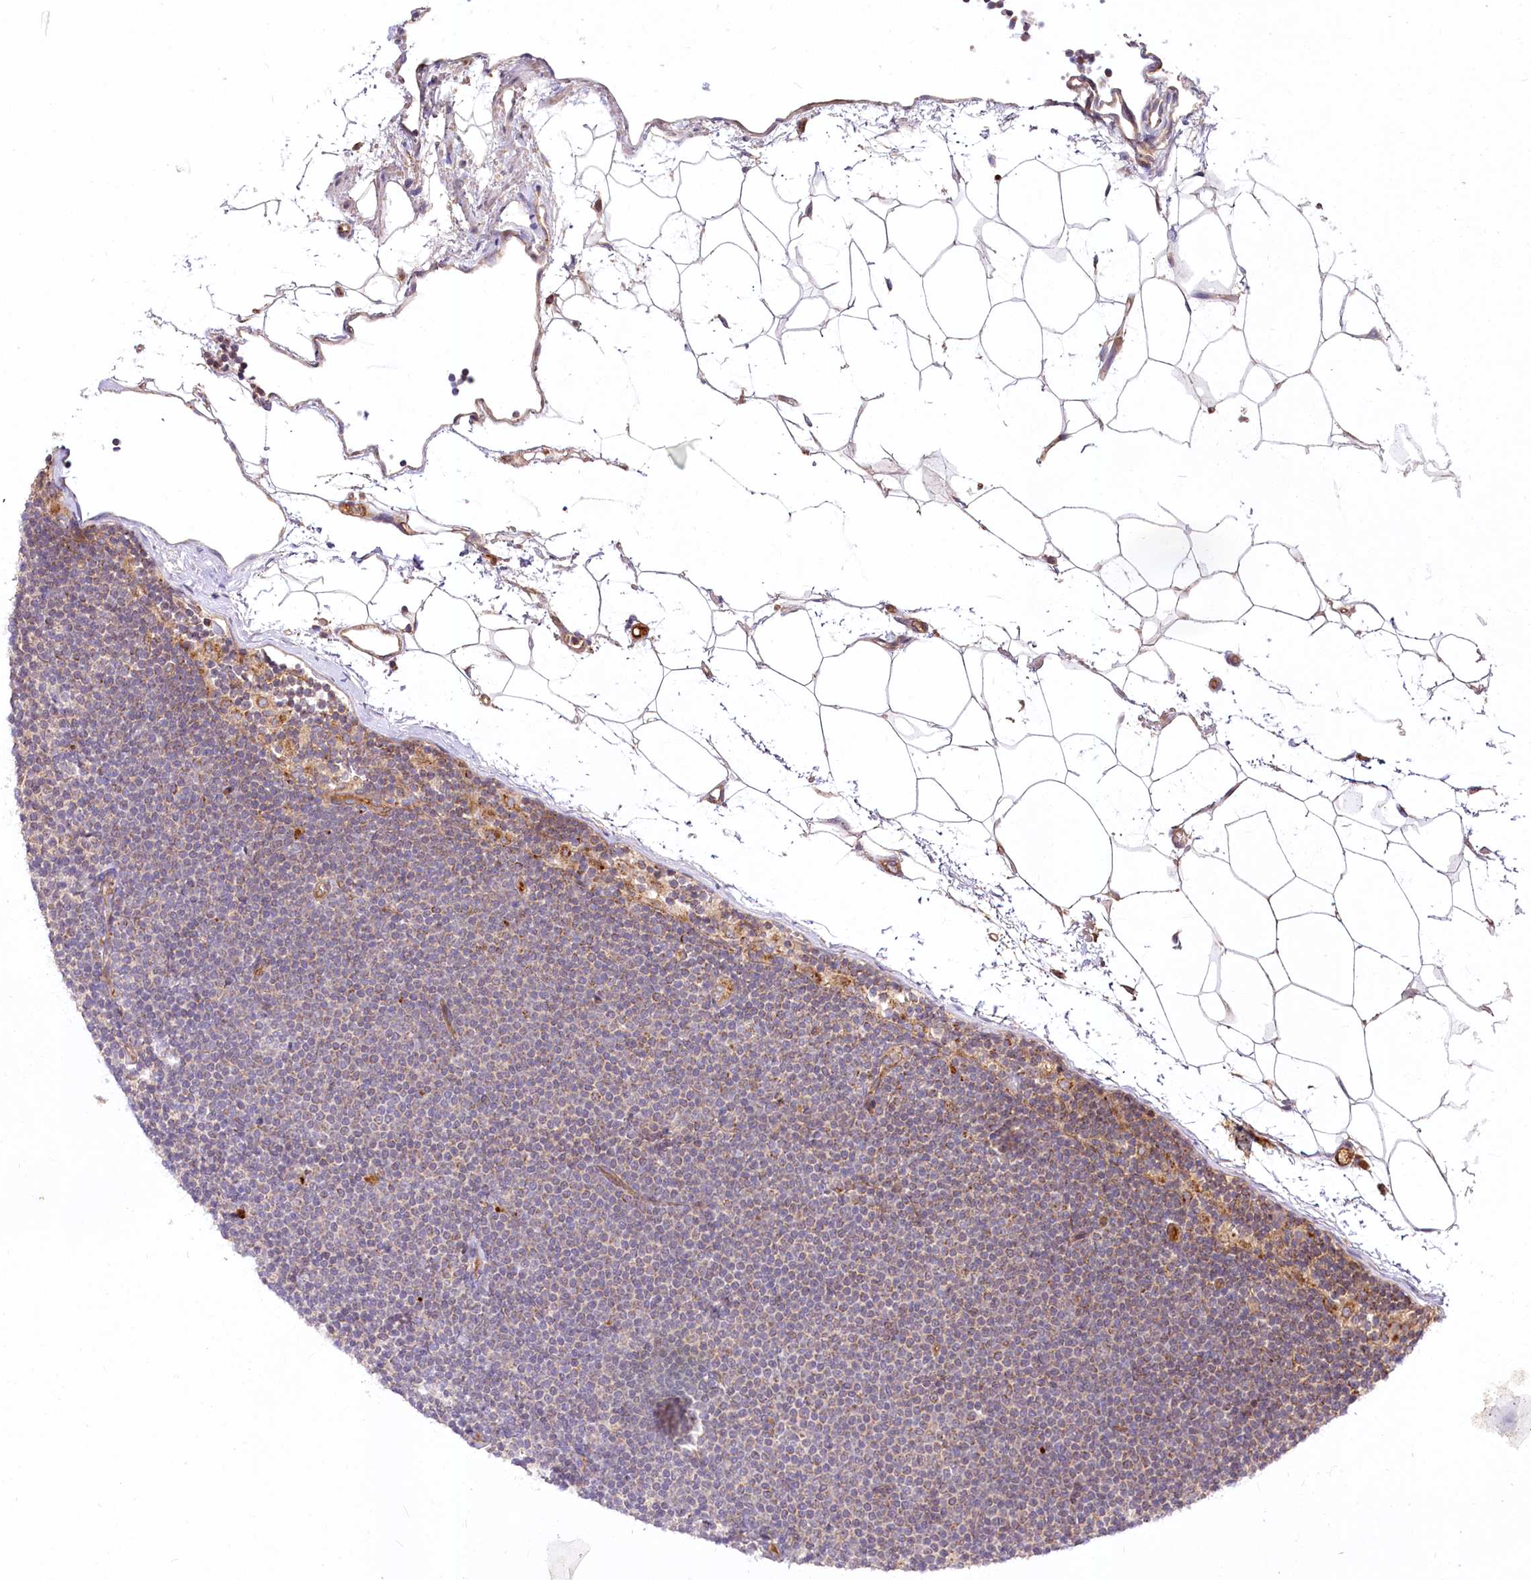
{"staining": {"intensity": "negative", "quantity": "none", "location": "none"}, "tissue": "lymphoma", "cell_type": "Tumor cells", "image_type": "cancer", "snomed": [{"axis": "morphology", "description": "Malignant lymphoma, non-Hodgkin's type, Low grade"}, {"axis": "topography", "description": "Lymph node"}], "caption": "This is an IHC photomicrograph of lymphoma. There is no positivity in tumor cells.", "gene": "PSTK", "patient": {"sex": "female", "age": 53}}